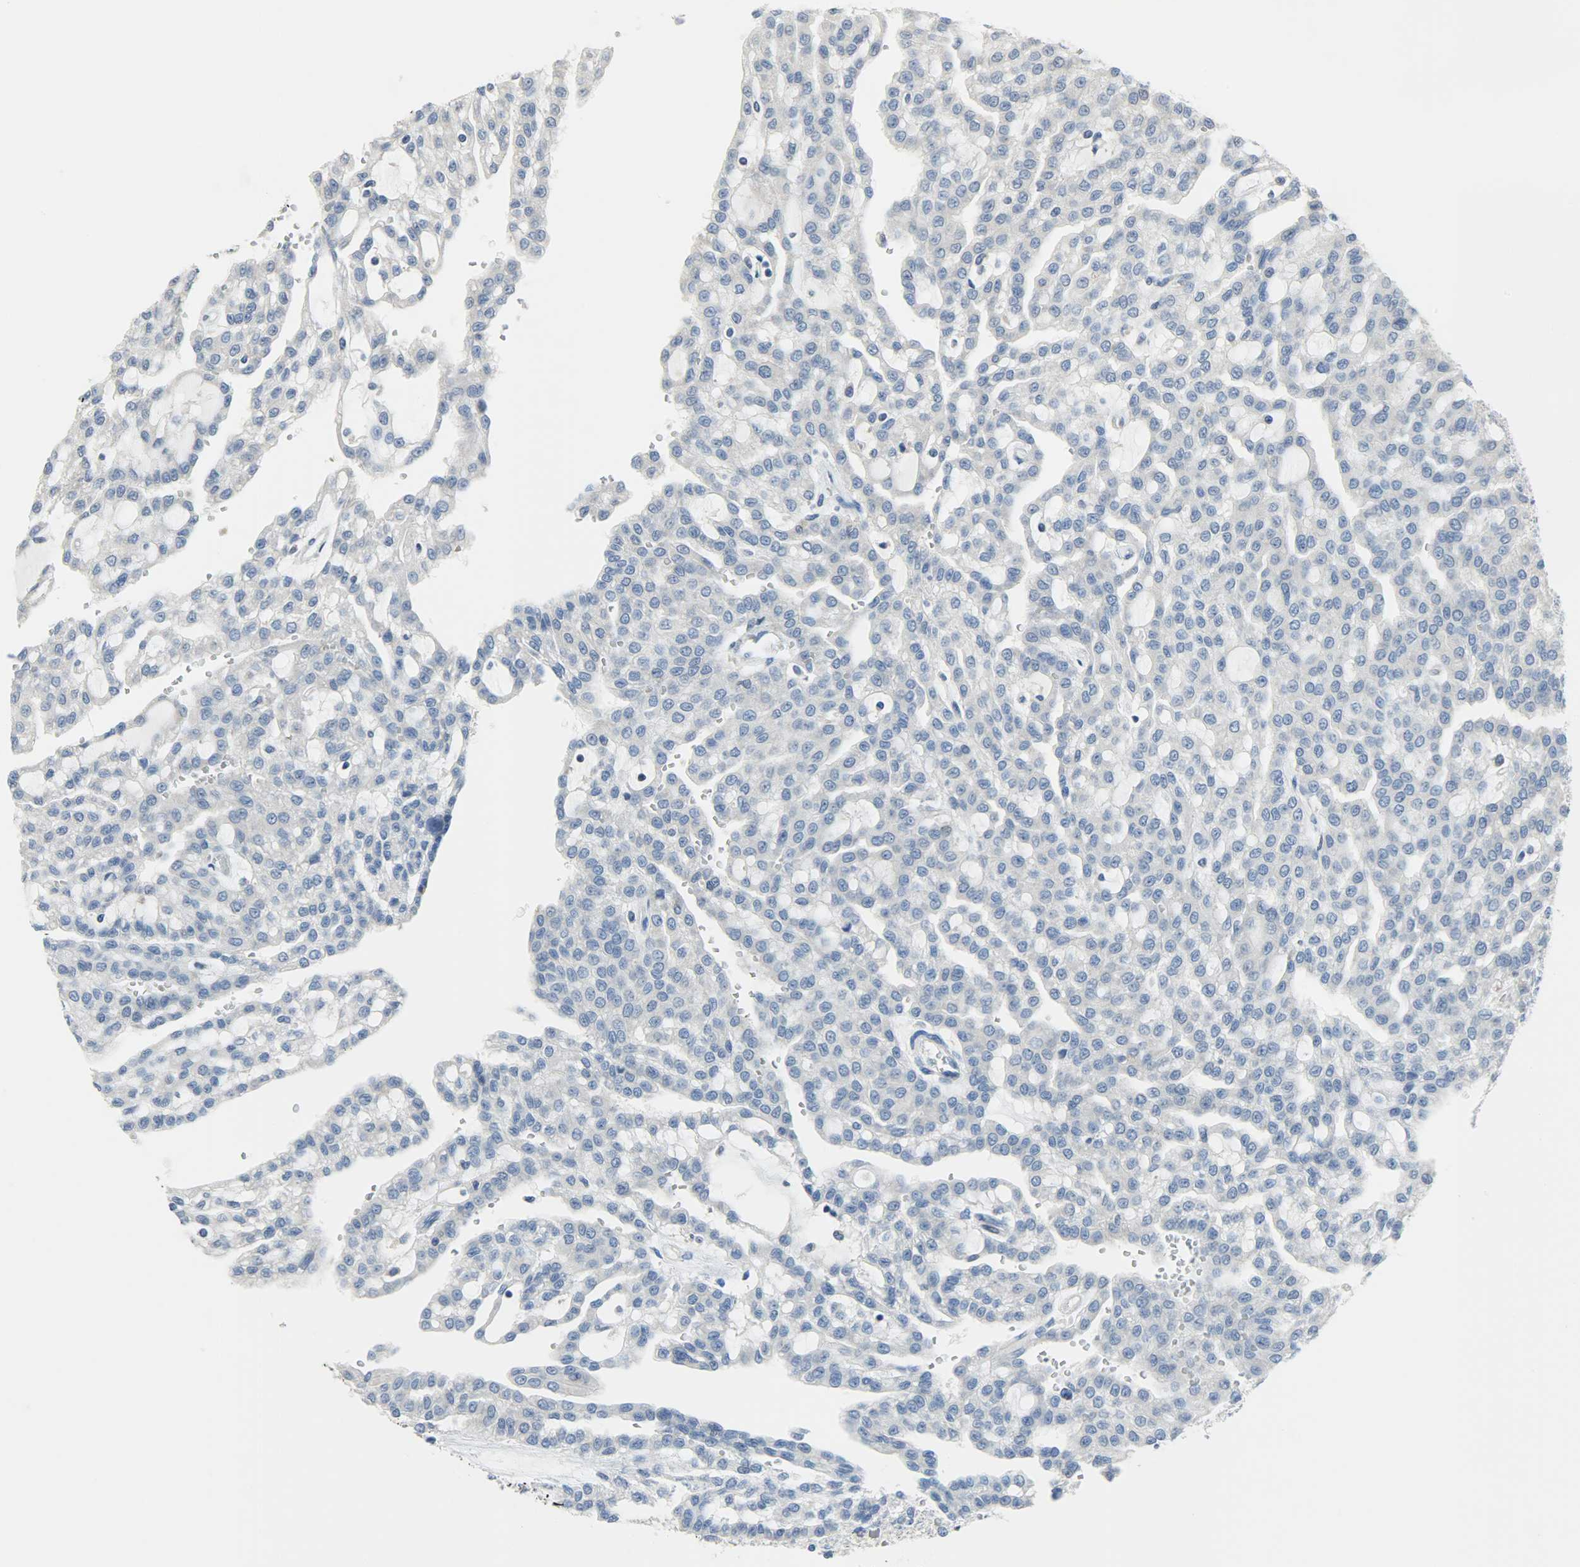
{"staining": {"intensity": "negative", "quantity": "none", "location": "none"}, "tissue": "renal cancer", "cell_type": "Tumor cells", "image_type": "cancer", "snomed": [{"axis": "morphology", "description": "Adenocarcinoma, NOS"}, {"axis": "topography", "description": "Kidney"}], "caption": "An immunohistochemistry histopathology image of adenocarcinoma (renal) is shown. There is no staining in tumor cells of adenocarcinoma (renal). Nuclei are stained in blue.", "gene": "TRIM21", "patient": {"sex": "male", "age": 63}}